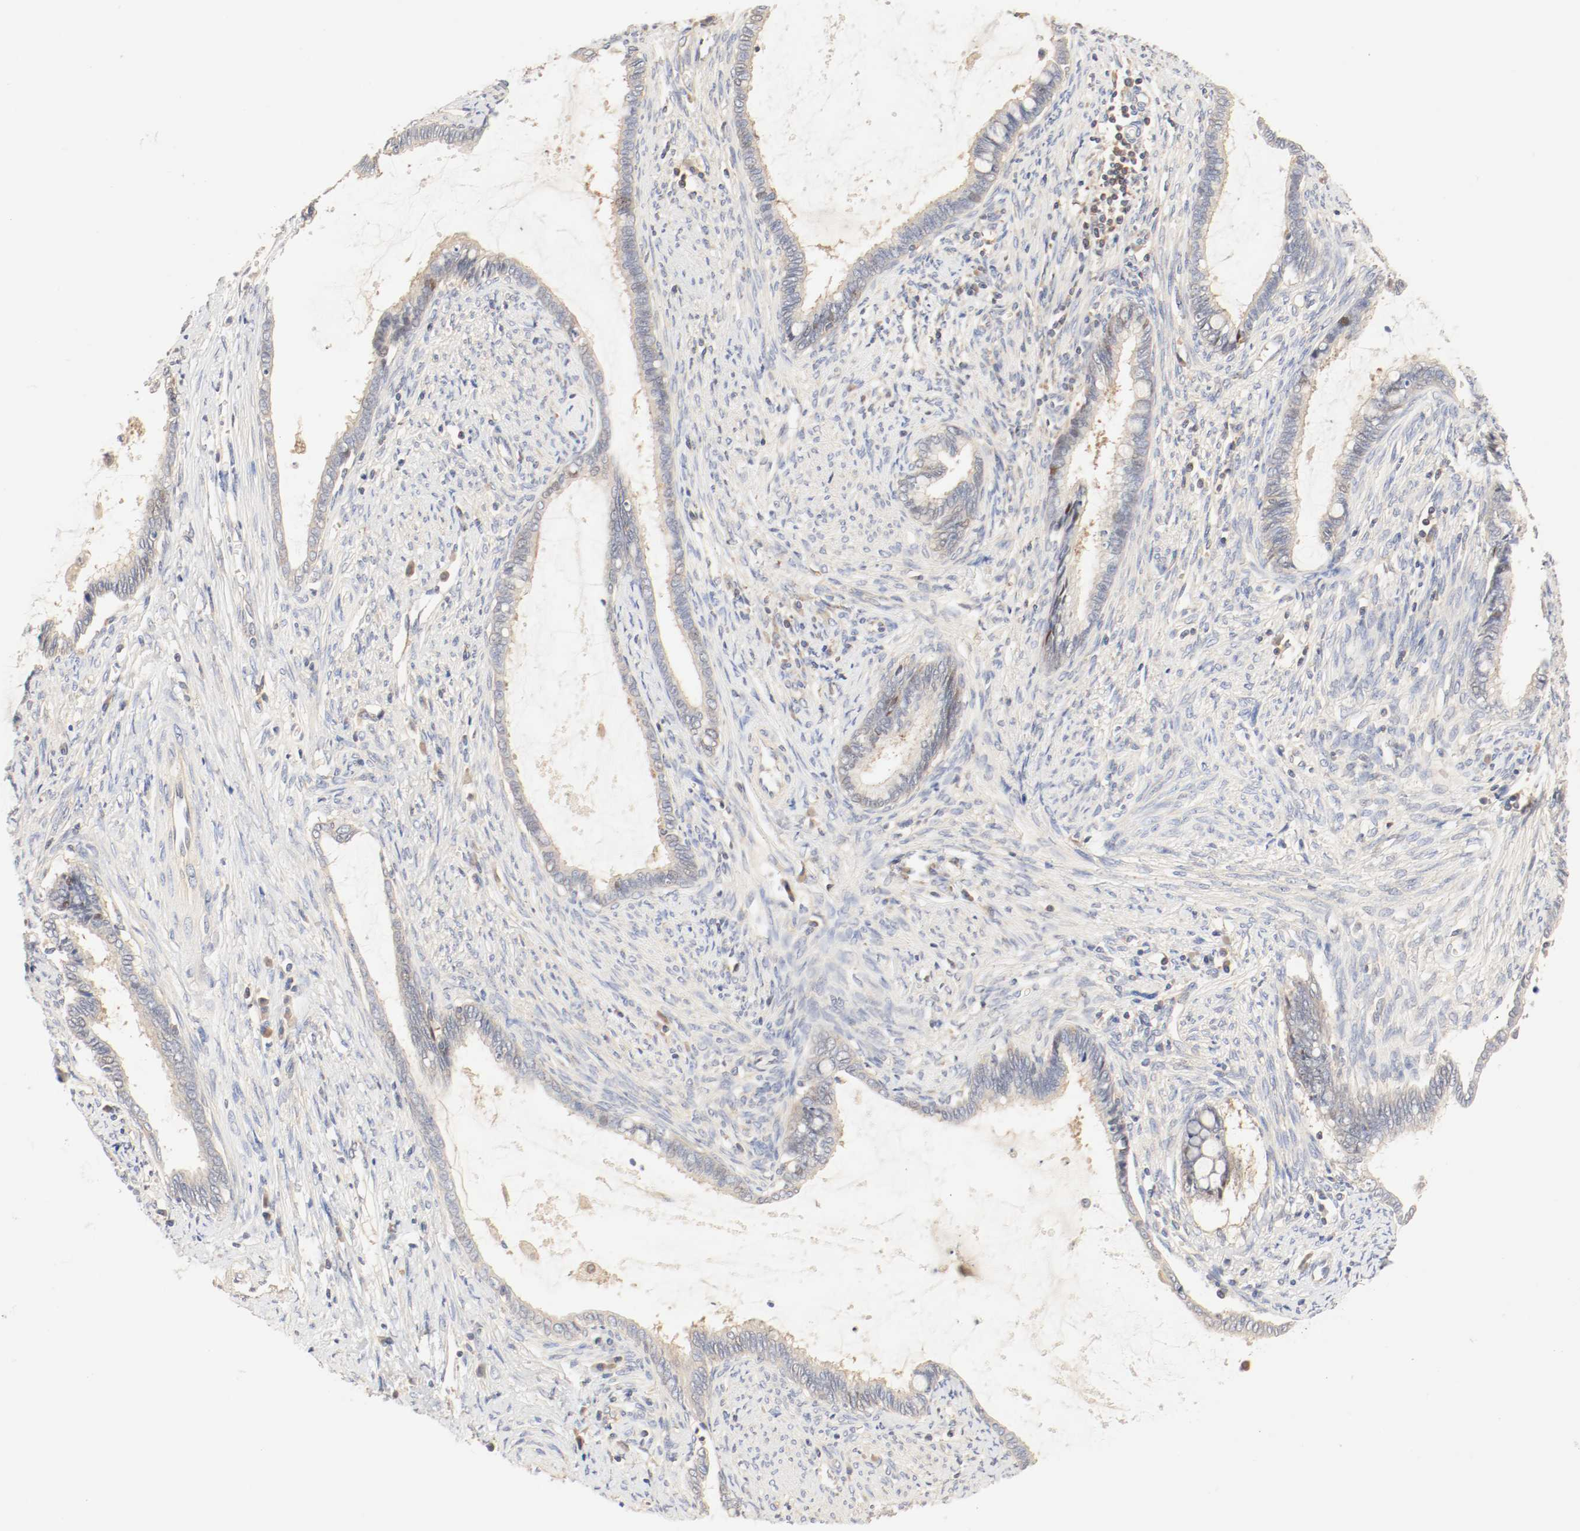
{"staining": {"intensity": "weak", "quantity": ">75%", "location": "cytoplasmic/membranous"}, "tissue": "cervical cancer", "cell_type": "Tumor cells", "image_type": "cancer", "snomed": [{"axis": "morphology", "description": "Adenocarcinoma, NOS"}, {"axis": "topography", "description": "Cervix"}], "caption": "An immunohistochemistry (IHC) histopathology image of tumor tissue is shown. Protein staining in brown shows weak cytoplasmic/membranous positivity in cervical cancer within tumor cells.", "gene": "GIT1", "patient": {"sex": "female", "age": 44}}